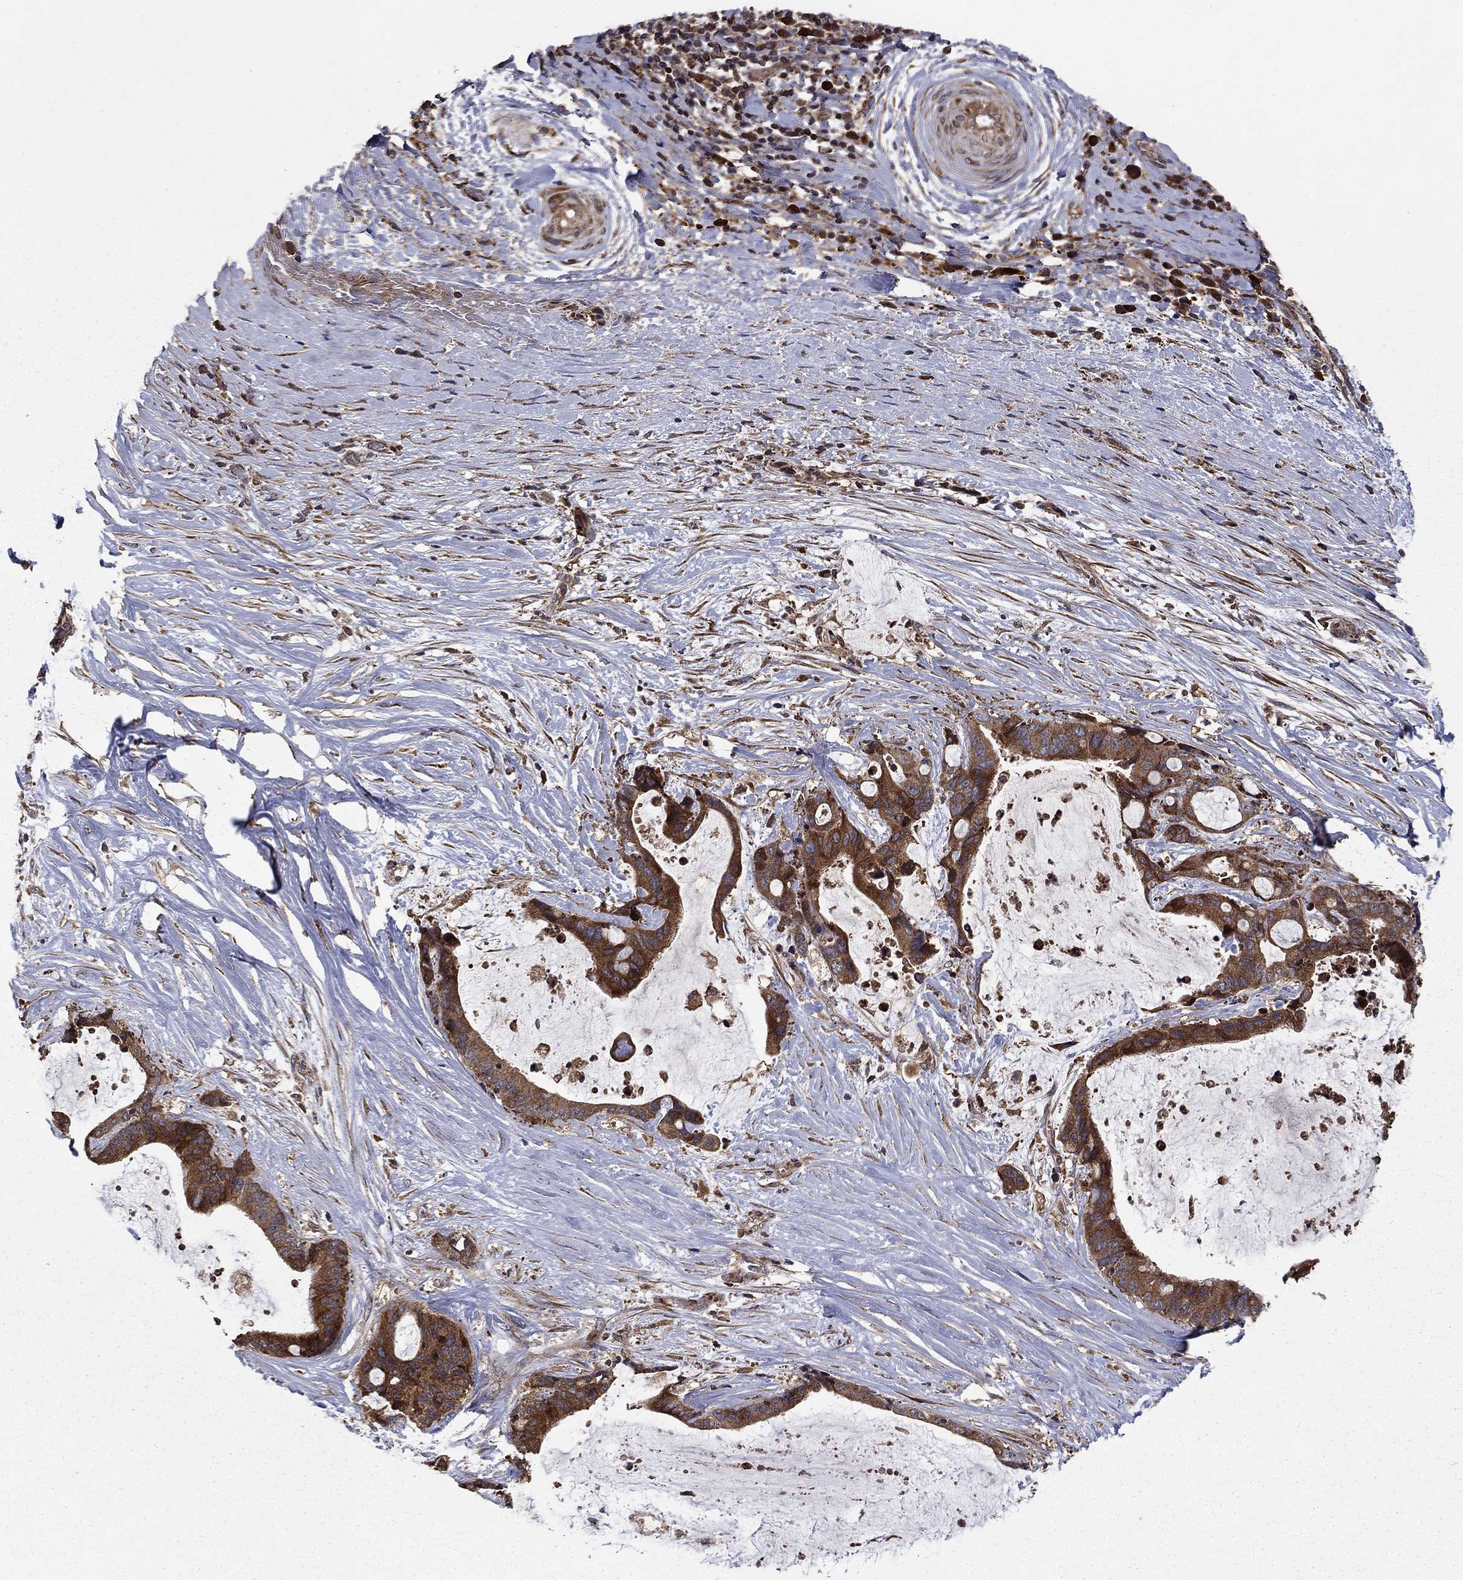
{"staining": {"intensity": "strong", "quantity": "25%-75%", "location": "cytoplasmic/membranous"}, "tissue": "liver cancer", "cell_type": "Tumor cells", "image_type": "cancer", "snomed": [{"axis": "morphology", "description": "Cholangiocarcinoma"}, {"axis": "topography", "description": "Liver"}], "caption": "Tumor cells reveal strong cytoplasmic/membranous expression in about 25%-75% of cells in liver cholangiocarcinoma.", "gene": "BABAM2", "patient": {"sex": "female", "age": 73}}